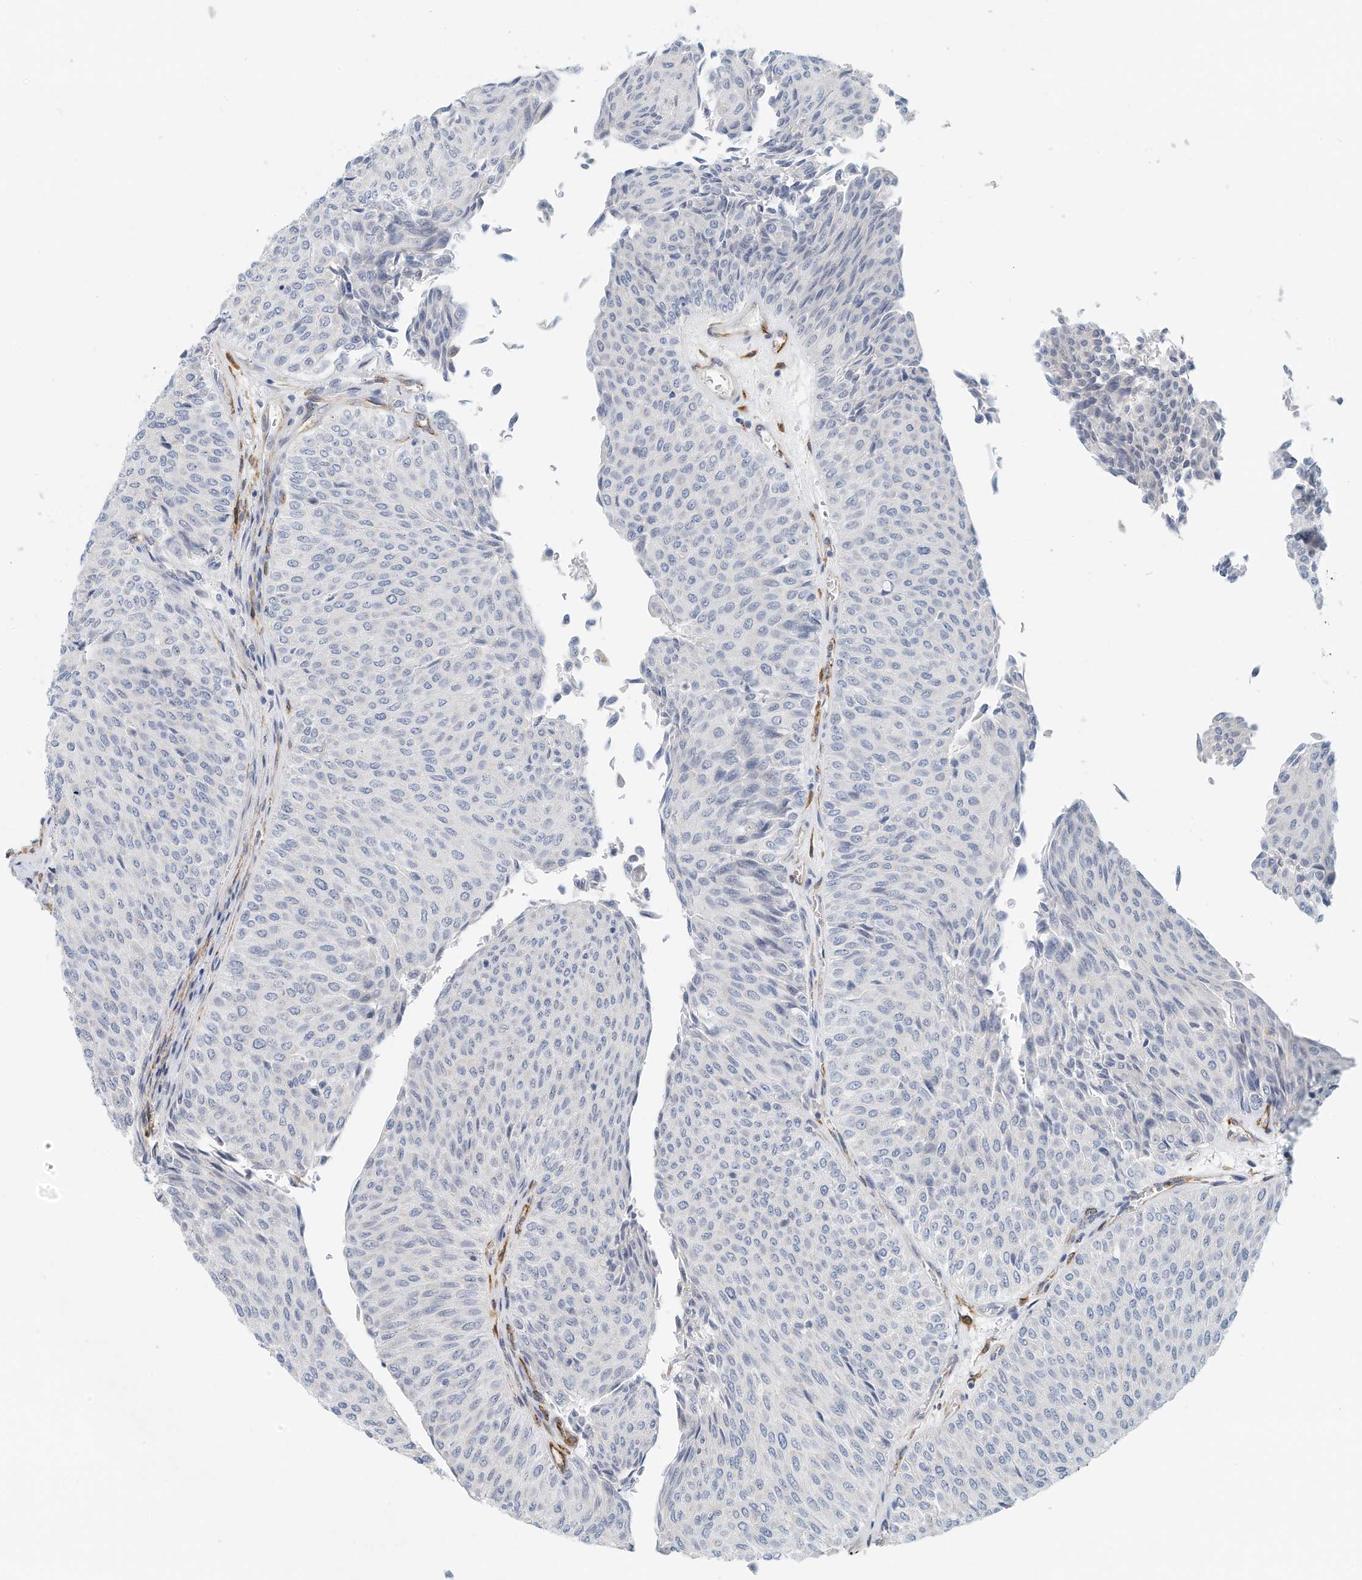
{"staining": {"intensity": "negative", "quantity": "none", "location": "none"}, "tissue": "urothelial cancer", "cell_type": "Tumor cells", "image_type": "cancer", "snomed": [{"axis": "morphology", "description": "Urothelial carcinoma, Low grade"}, {"axis": "topography", "description": "Urinary bladder"}], "caption": "DAB immunohistochemical staining of human urothelial cancer reveals no significant positivity in tumor cells. The staining was performed using DAB to visualize the protein expression in brown, while the nuclei were stained in blue with hematoxylin (Magnification: 20x).", "gene": "ARHGAP28", "patient": {"sex": "male", "age": 78}}